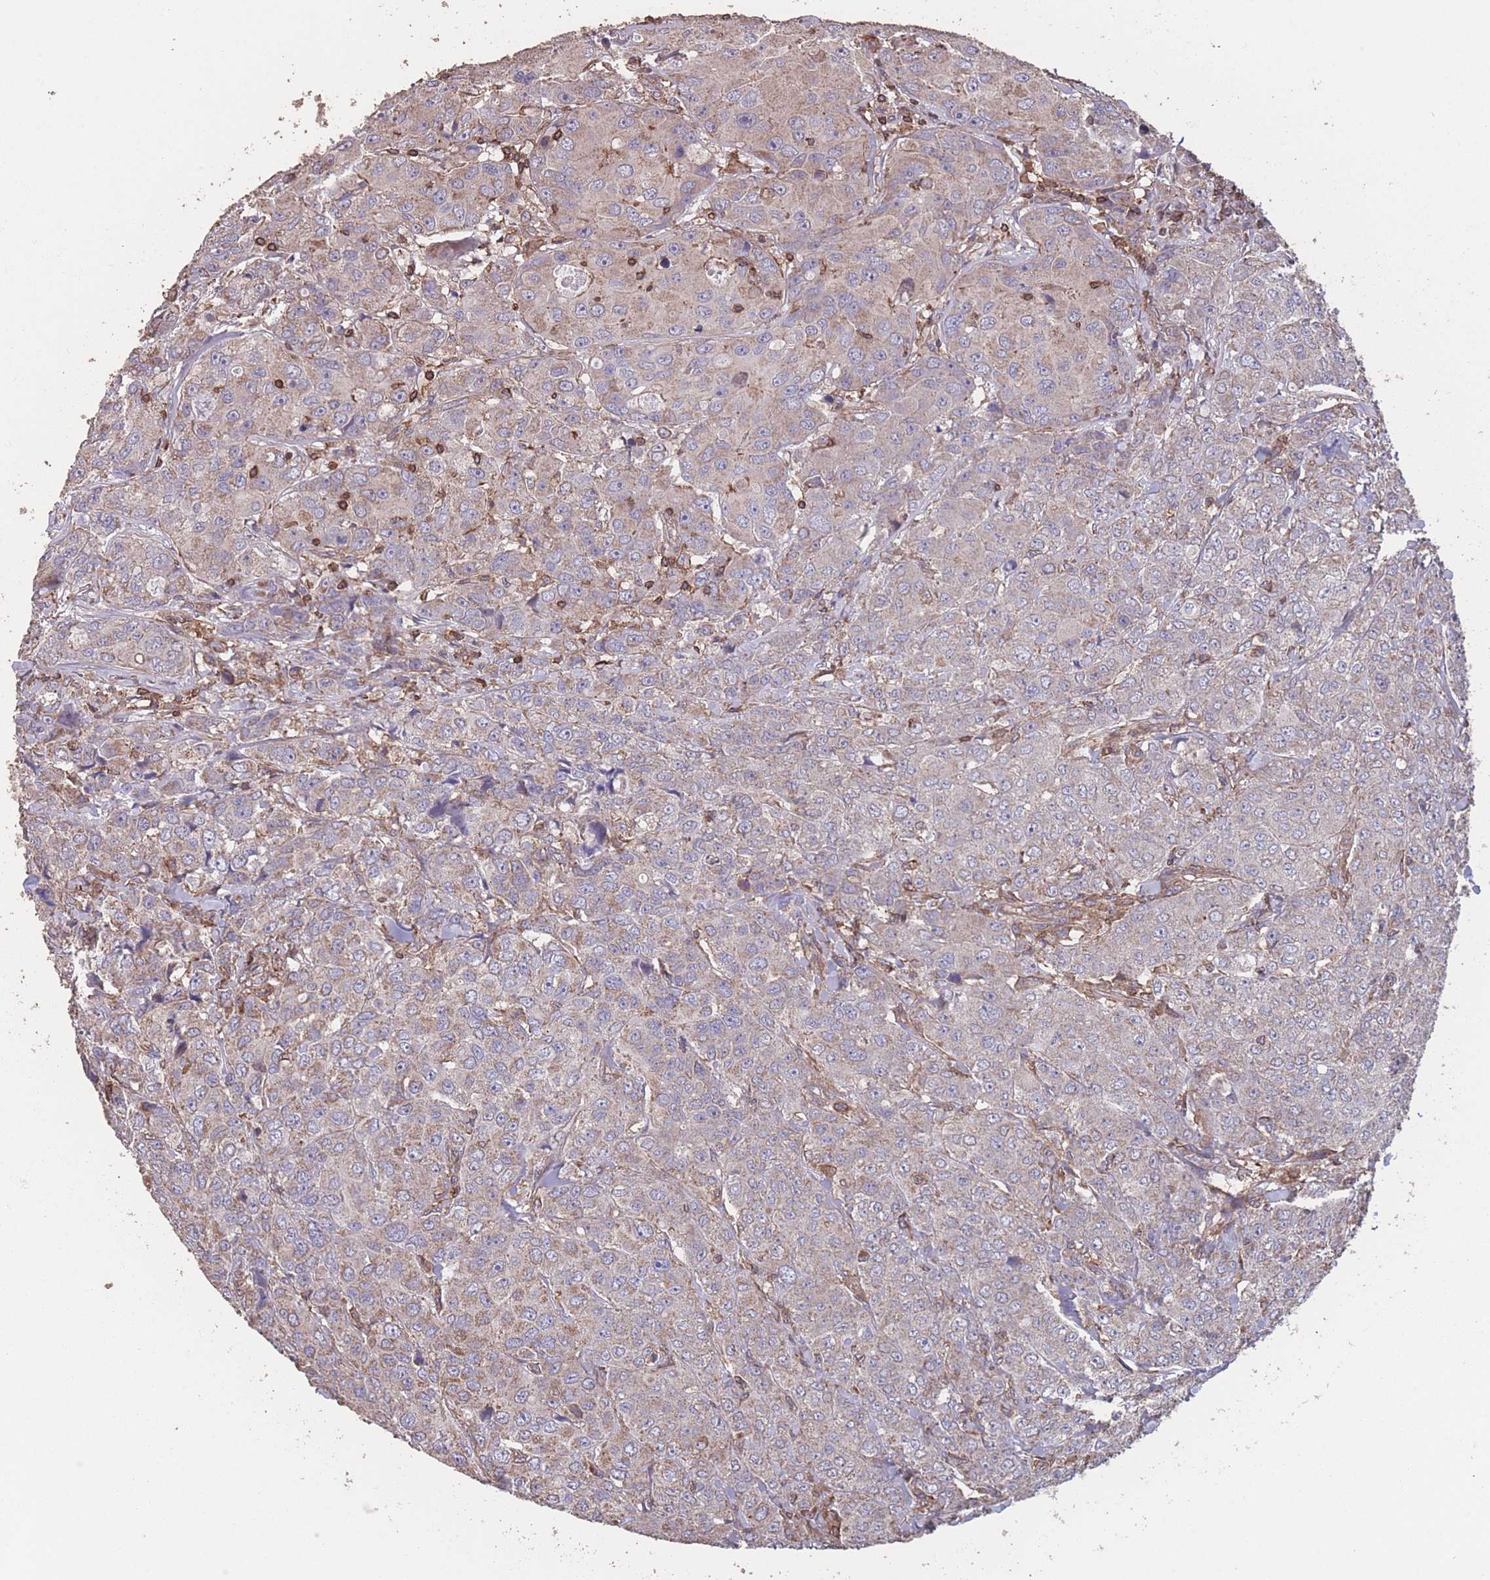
{"staining": {"intensity": "weak", "quantity": ">75%", "location": "cytoplasmic/membranous"}, "tissue": "breast cancer", "cell_type": "Tumor cells", "image_type": "cancer", "snomed": [{"axis": "morphology", "description": "Duct carcinoma"}, {"axis": "topography", "description": "Breast"}], "caption": "Protein expression by IHC displays weak cytoplasmic/membranous staining in about >75% of tumor cells in breast cancer (infiltrating ductal carcinoma).", "gene": "NUDT21", "patient": {"sex": "female", "age": 43}}